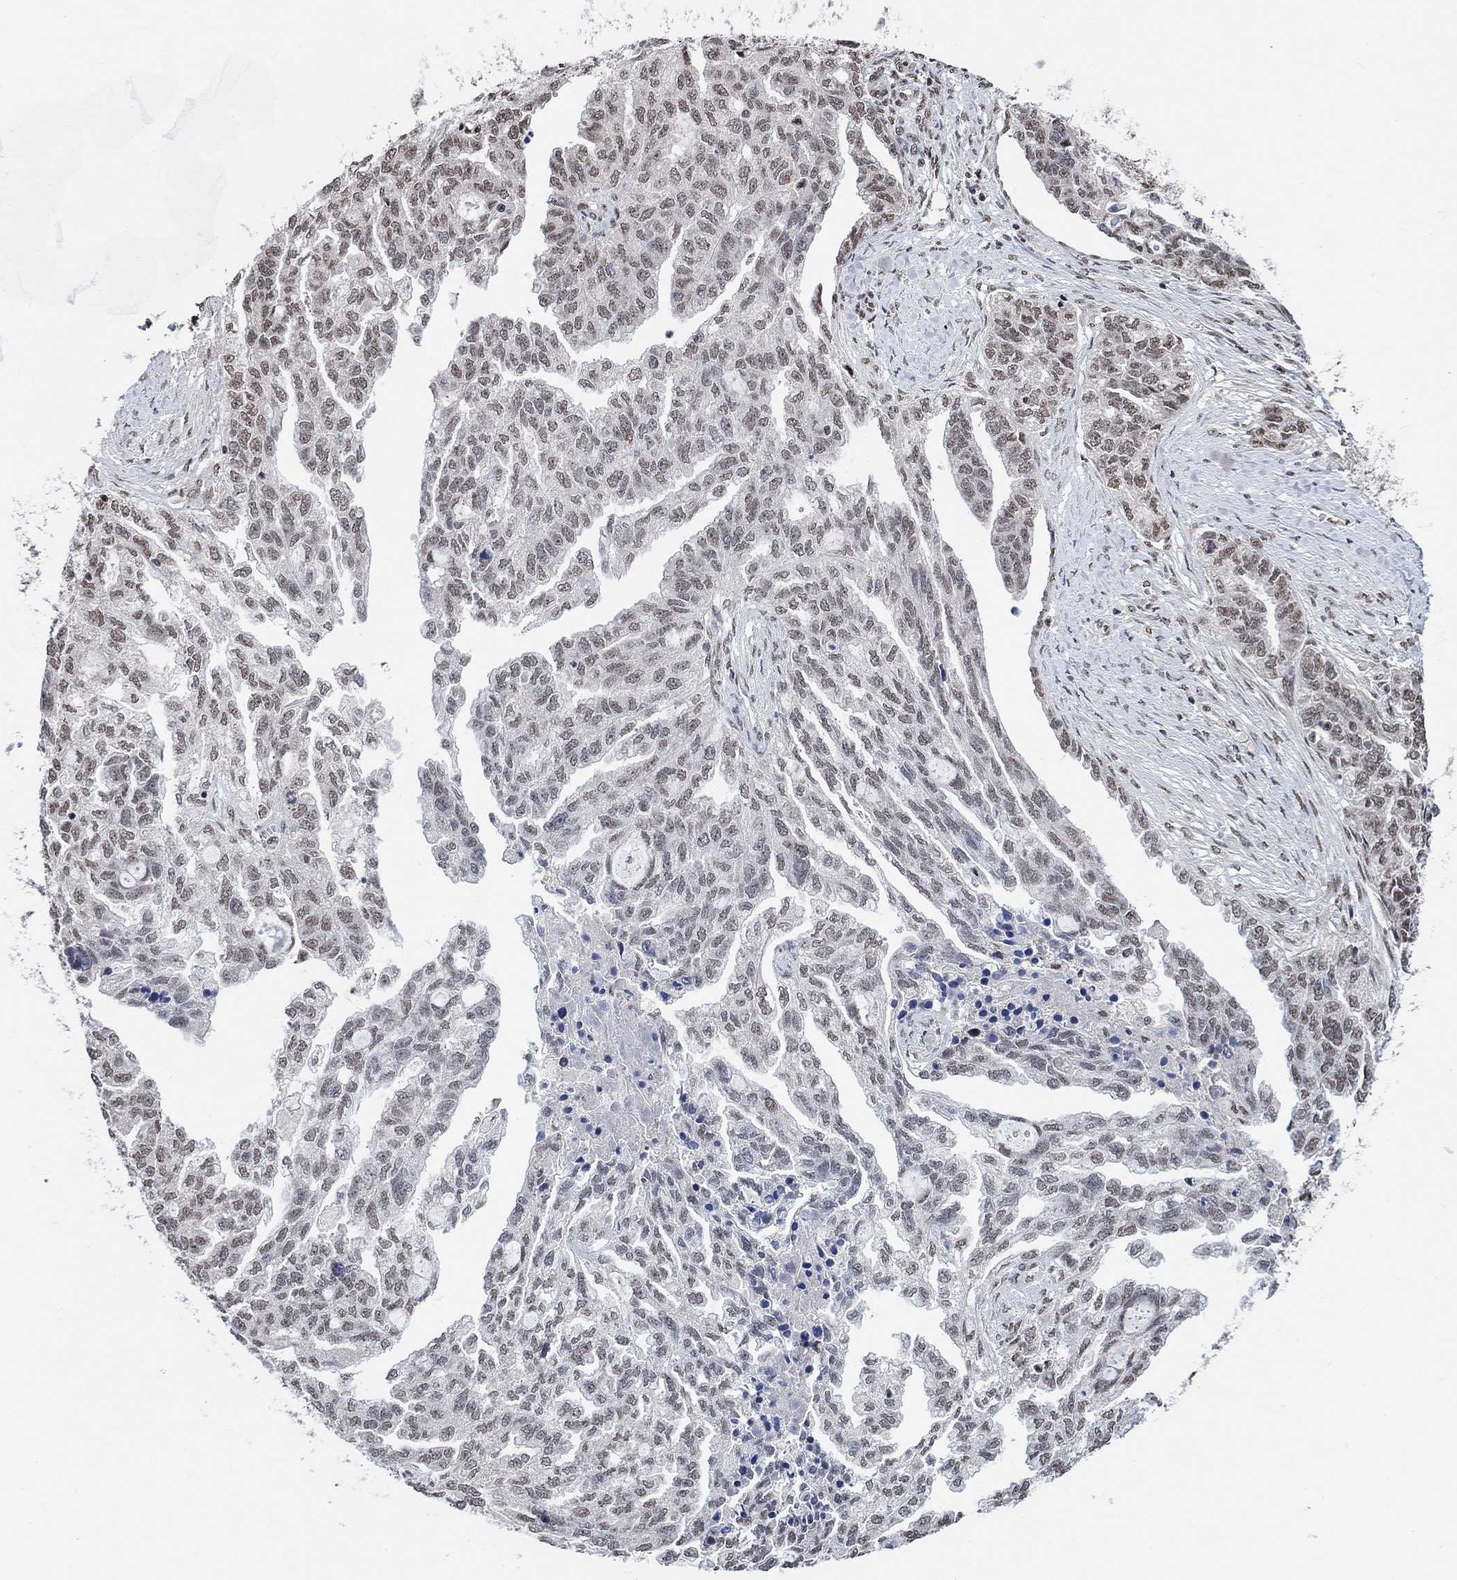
{"staining": {"intensity": "moderate", "quantity": "25%-75%", "location": "nuclear"}, "tissue": "ovarian cancer", "cell_type": "Tumor cells", "image_type": "cancer", "snomed": [{"axis": "morphology", "description": "Cystadenocarcinoma, serous, NOS"}, {"axis": "topography", "description": "Ovary"}], "caption": "Ovarian cancer was stained to show a protein in brown. There is medium levels of moderate nuclear positivity in approximately 25%-75% of tumor cells.", "gene": "USP39", "patient": {"sex": "female", "age": 51}}